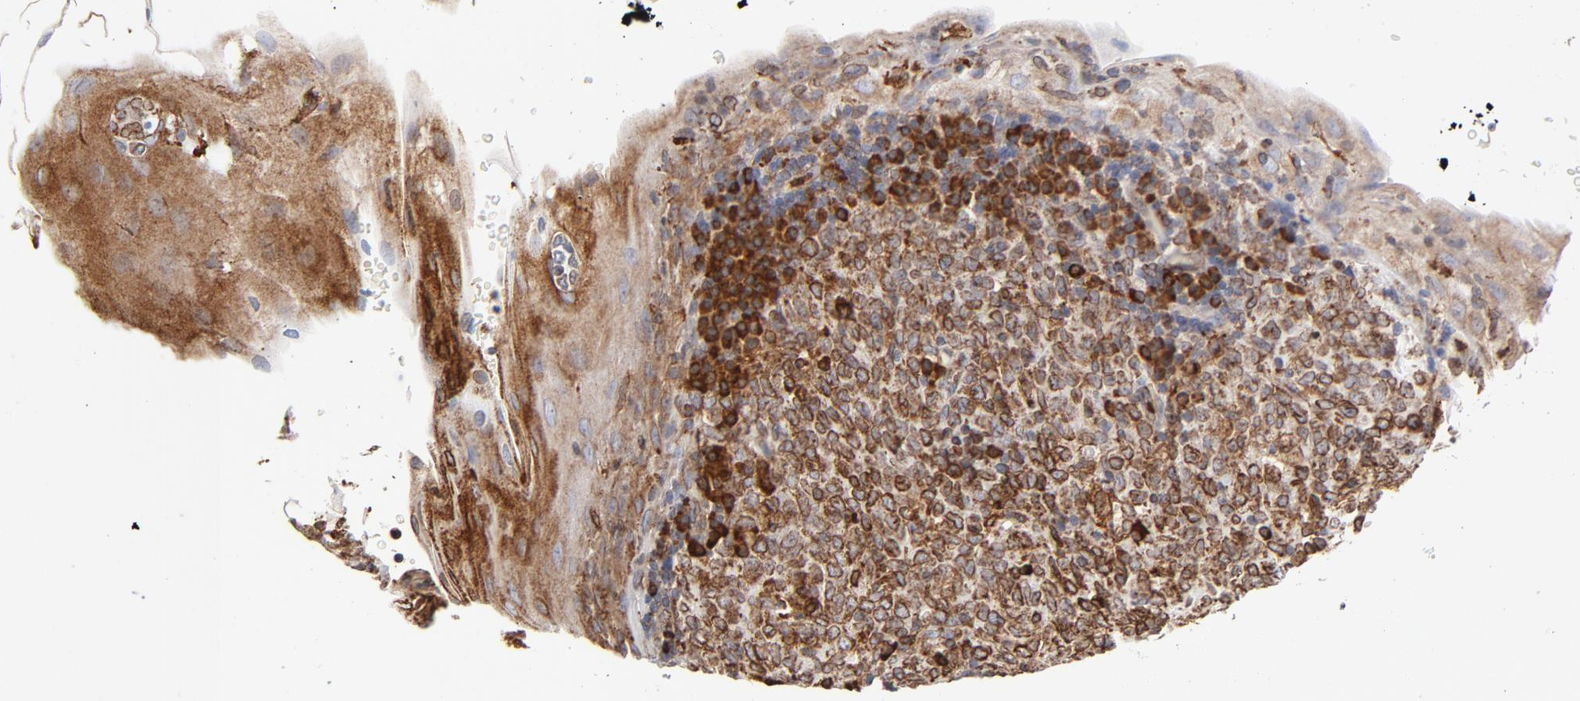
{"staining": {"intensity": "strong", "quantity": ">75%", "location": "cytoplasmic/membranous"}, "tissue": "lymphoma", "cell_type": "Tumor cells", "image_type": "cancer", "snomed": [{"axis": "morphology", "description": "Malignant lymphoma, non-Hodgkin's type, High grade"}, {"axis": "topography", "description": "Tonsil"}], "caption": "A micrograph of malignant lymphoma, non-Hodgkin's type (high-grade) stained for a protein reveals strong cytoplasmic/membranous brown staining in tumor cells.", "gene": "CANX", "patient": {"sex": "female", "age": 36}}